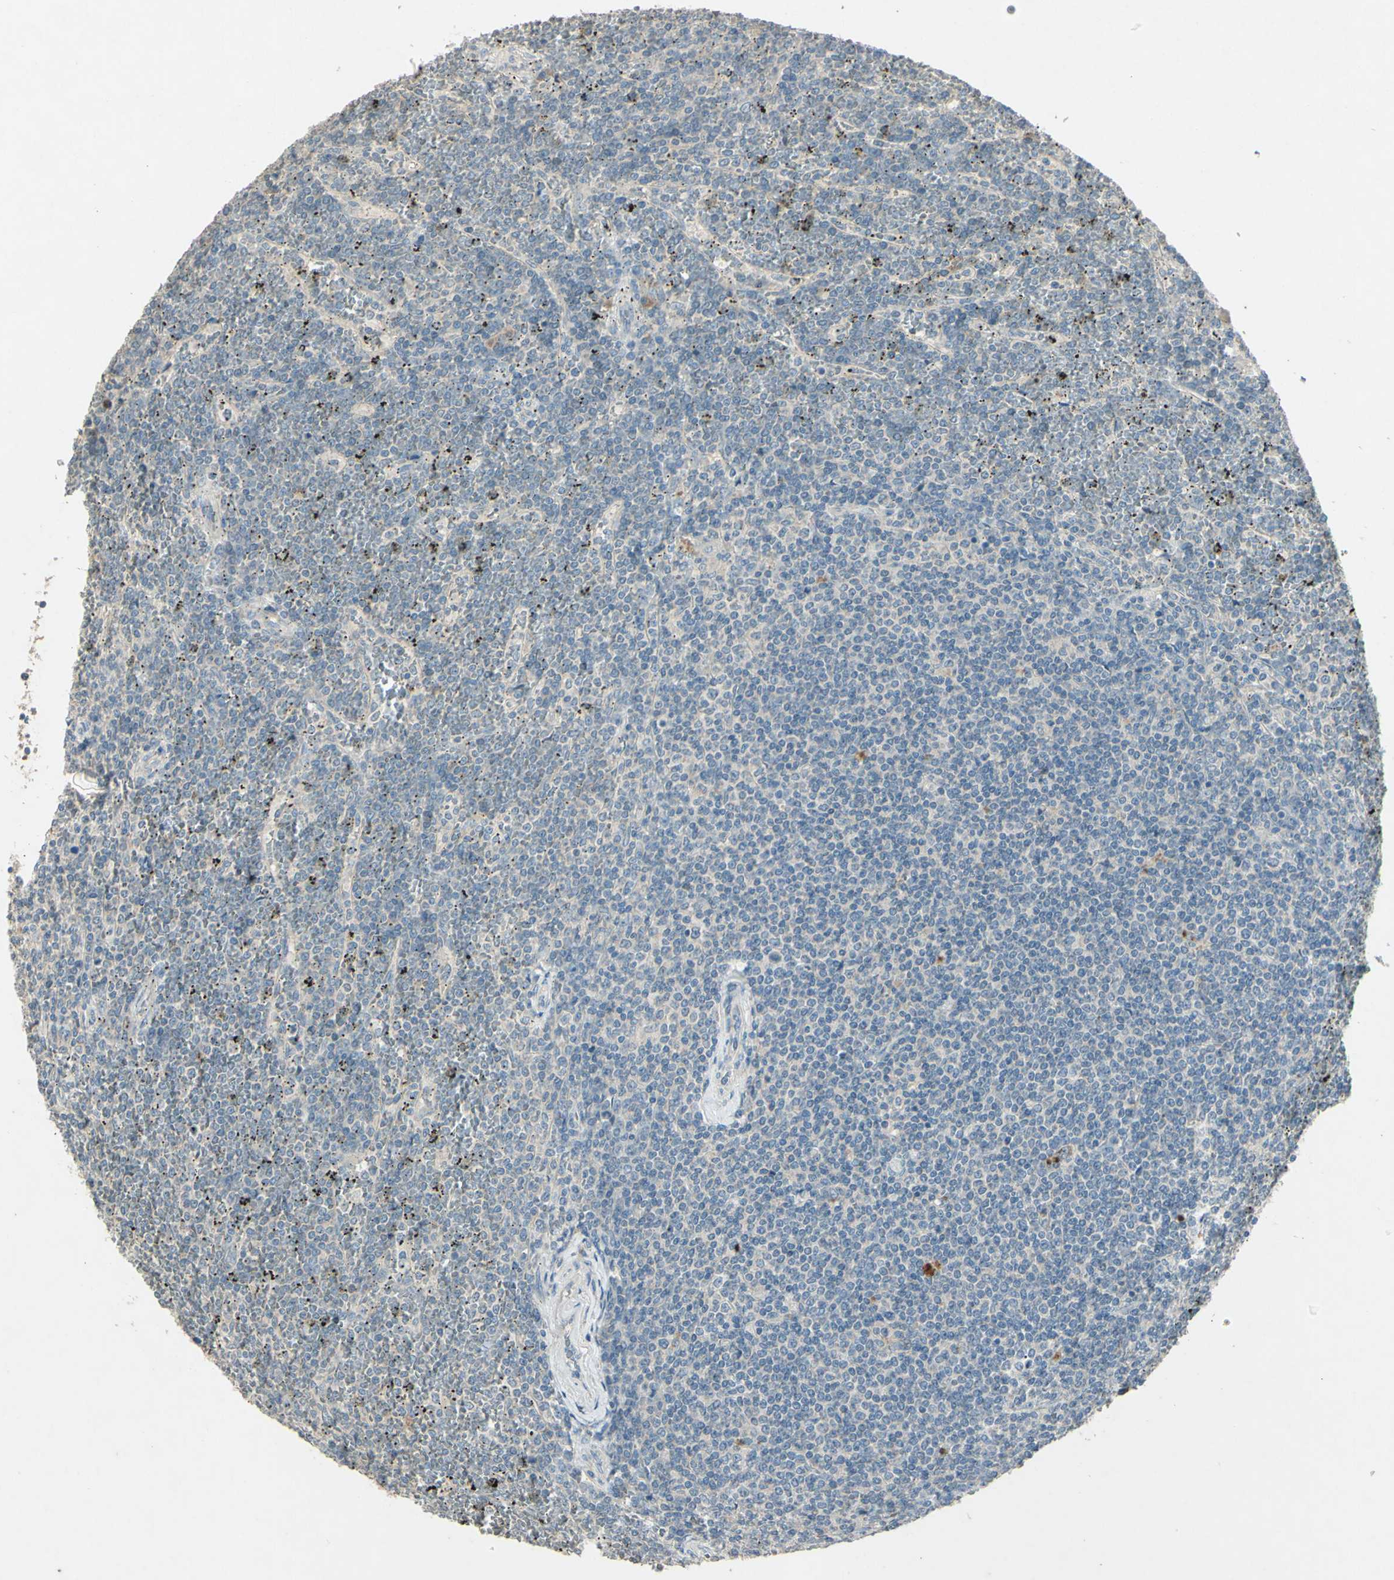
{"staining": {"intensity": "negative", "quantity": "none", "location": "none"}, "tissue": "lymphoma", "cell_type": "Tumor cells", "image_type": "cancer", "snomed": [{"axis": "morphology", "description": "Malignant lymphoma, non-Hodgkin's type, Low grade"}, {"axis": "topography", "description": "Spleen"}], "caption": "This is an immunohistochemistry photomicrograph of human lymphoma. There is no staining in tumor cells.", "gene": "TIMM21", "patient": {"sex": "female", "age": 19}}